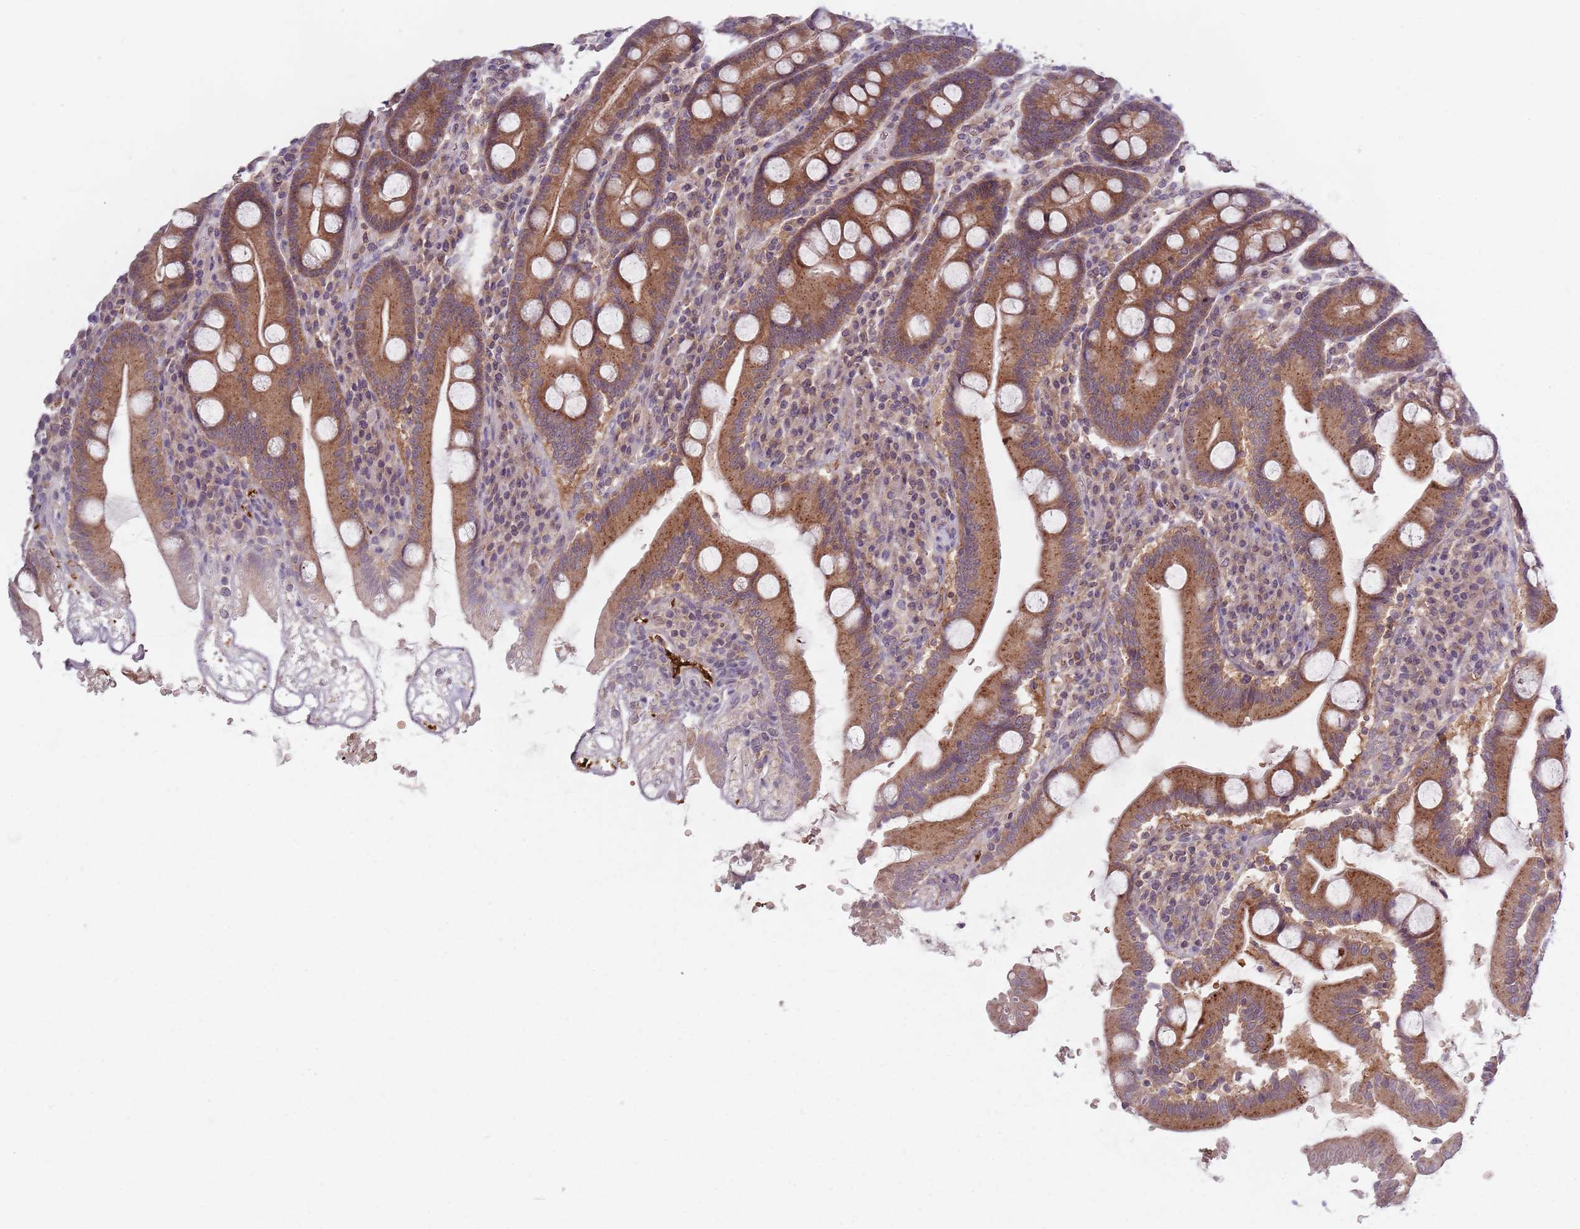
{"staining": {"intensity": "moderate", "quantity": ">75%", "location": "cytoplasmic/membranous"}, "tissue": "duodenum", "cell_type": "Glandular cells", "image_type": "normal", "snomed": [{"axis": "morphology", "description": "Normal tissue, NOS"}, {"axis": "topography", "description": "Duodenum"}], "caption": "Glandular cells exhibit medium levels of moderate cytoplasmic/membranous expression in approximately >75% of cells in benign duodenum. The staining was performed using DAB (3,3'-diaminobenzidine) to visualize the protein expression in brown, while the nuclei were stained in blue with hematoxylin (Magnification: 20x).", "gene": "ASB13", "patient": {"sex": "male", "age": 35}}